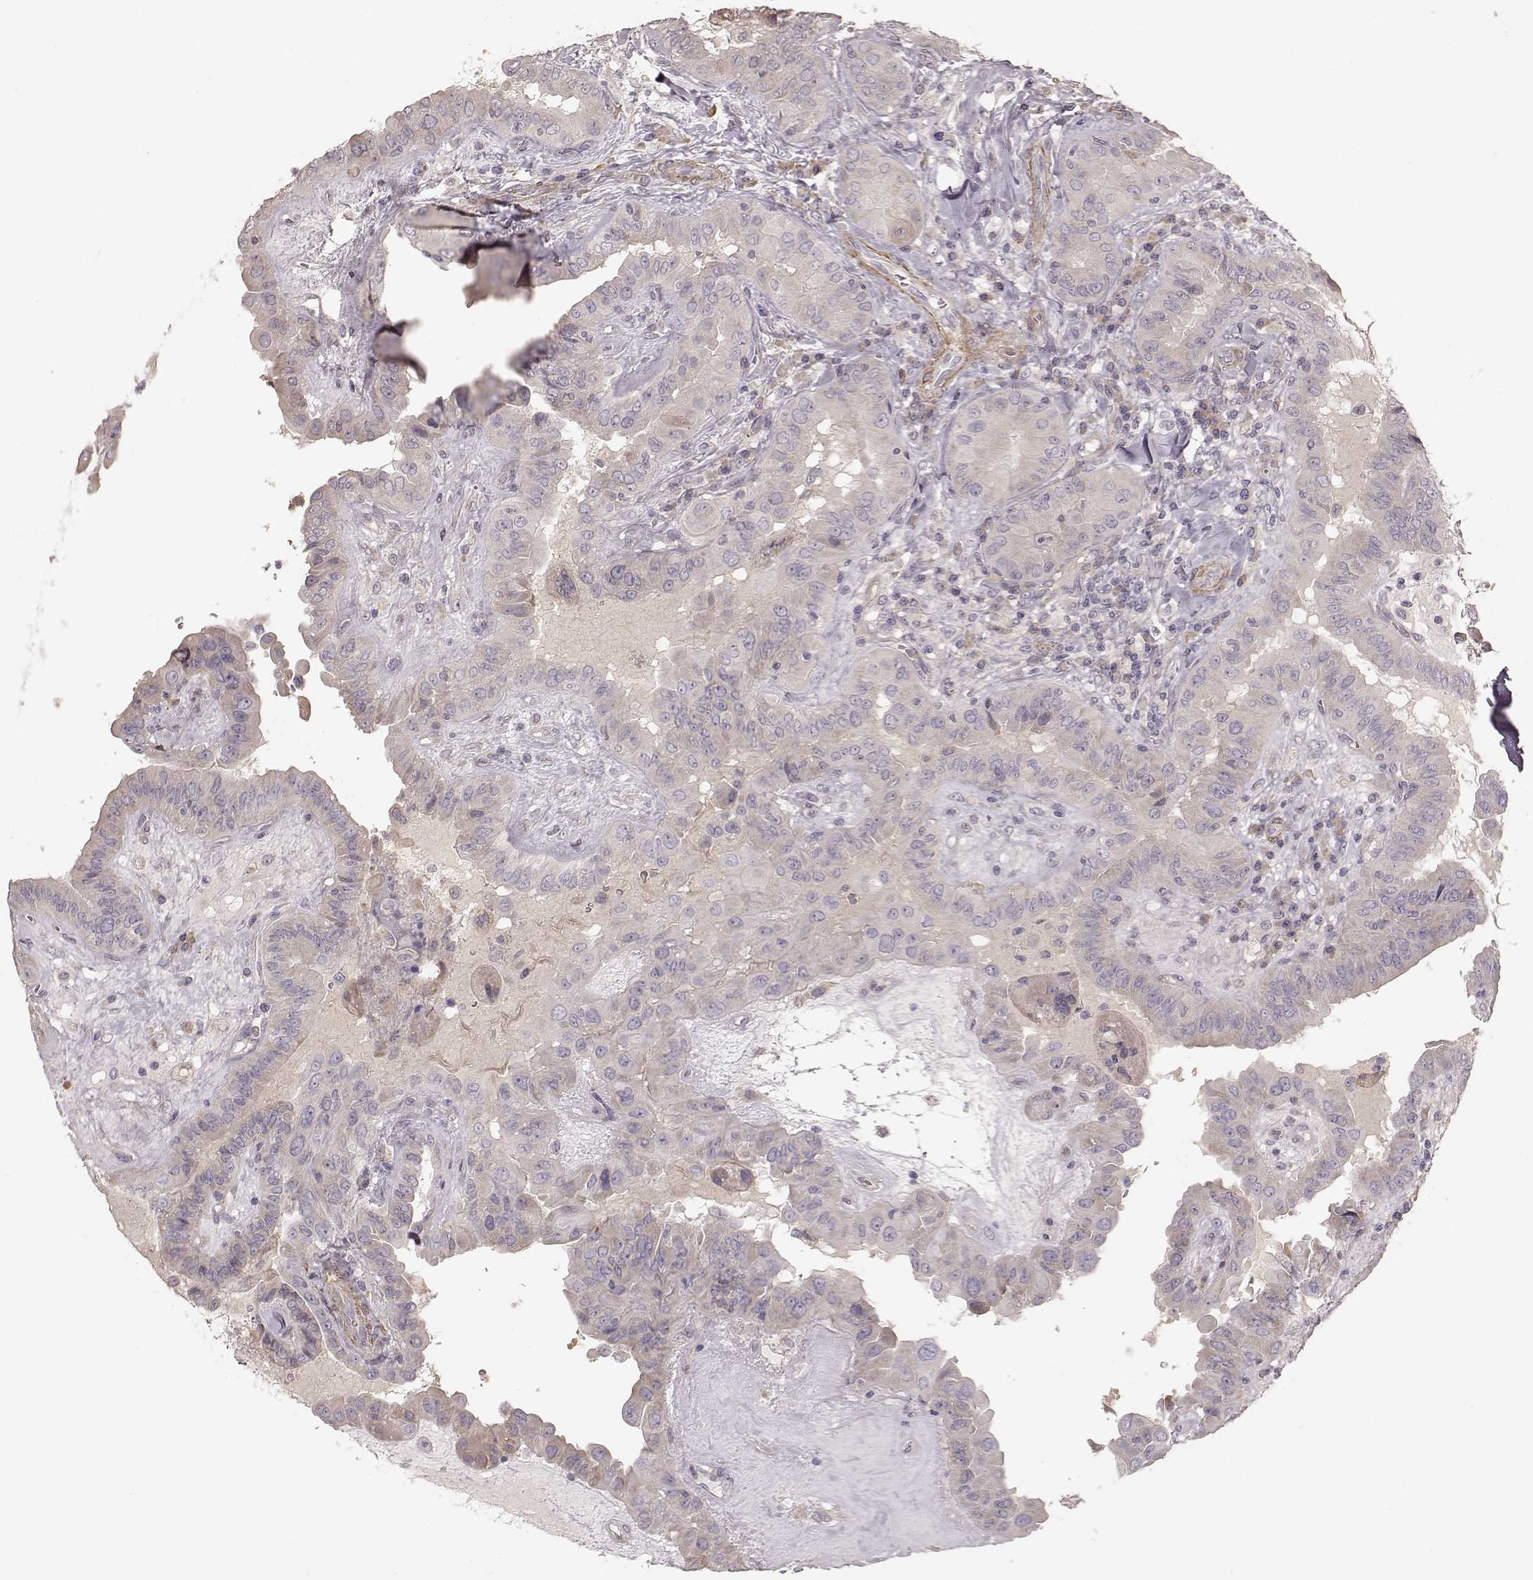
{"staining": {"intensity": "negative", "quantity": "none", "location": "none"}, "tissue": "thyroid cancer", "cell_type": "Tumor cells", "image_type": "cancer", "snomed": [{"axis": "morphology", "description": "Papillary adenocarcinoma, NOS"}, {"axis": "topography", "description": "Thyroid gland"}], "caption": "A photomicrograph of thyroid papillary adenocarcinoma stained for a protein demonstrates no brown staining in tumor cells. The staining was performed using DAB to visualize the protein expression in brown, while the nuclei were stained in blue with hematoxylin (Magnification: 20x).", "gene": "KCNJ9", "patient": {"sex": "female", "age": 37}}